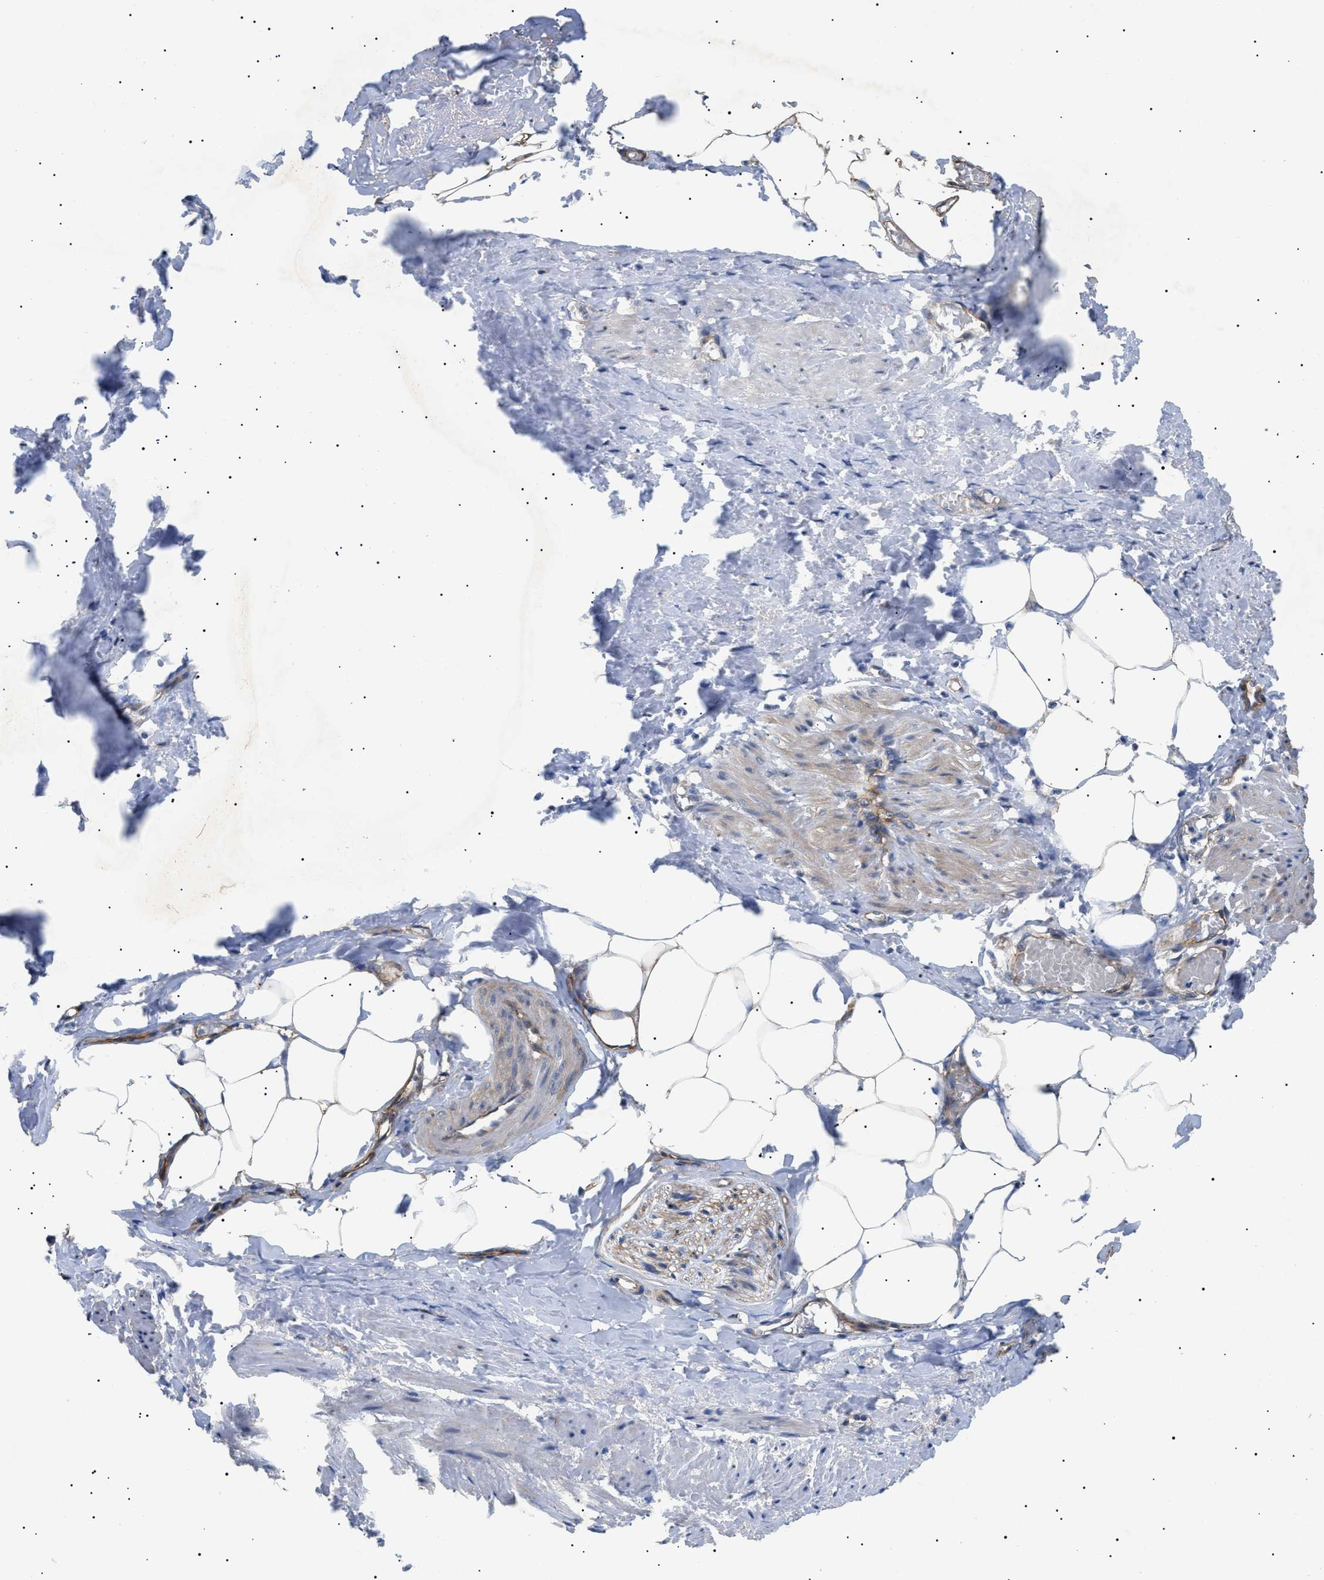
{"staining": {"intensity": "moderate", "quantity": "25%-75%", "location": "cytoplasmic/membranous"}, "tissue": "adipose tissue", "cell_type": "Adipocytes", "image_type": "normal", "snomed": [{"axis": "morphology", "description": "Normal tissue, NOS"}, {"axis": "topography", "description": "Soft tissue"}, {"axis": "topography", "description": "Vascular tissue"}], "caption": "Moderate cytoplasmic/membranous expression is appreciated in approximately 25%-75% of adipocytes in benign adipose tissue.", "gene": "CRCP", "patient": {"sex": "female", "age": 35}}